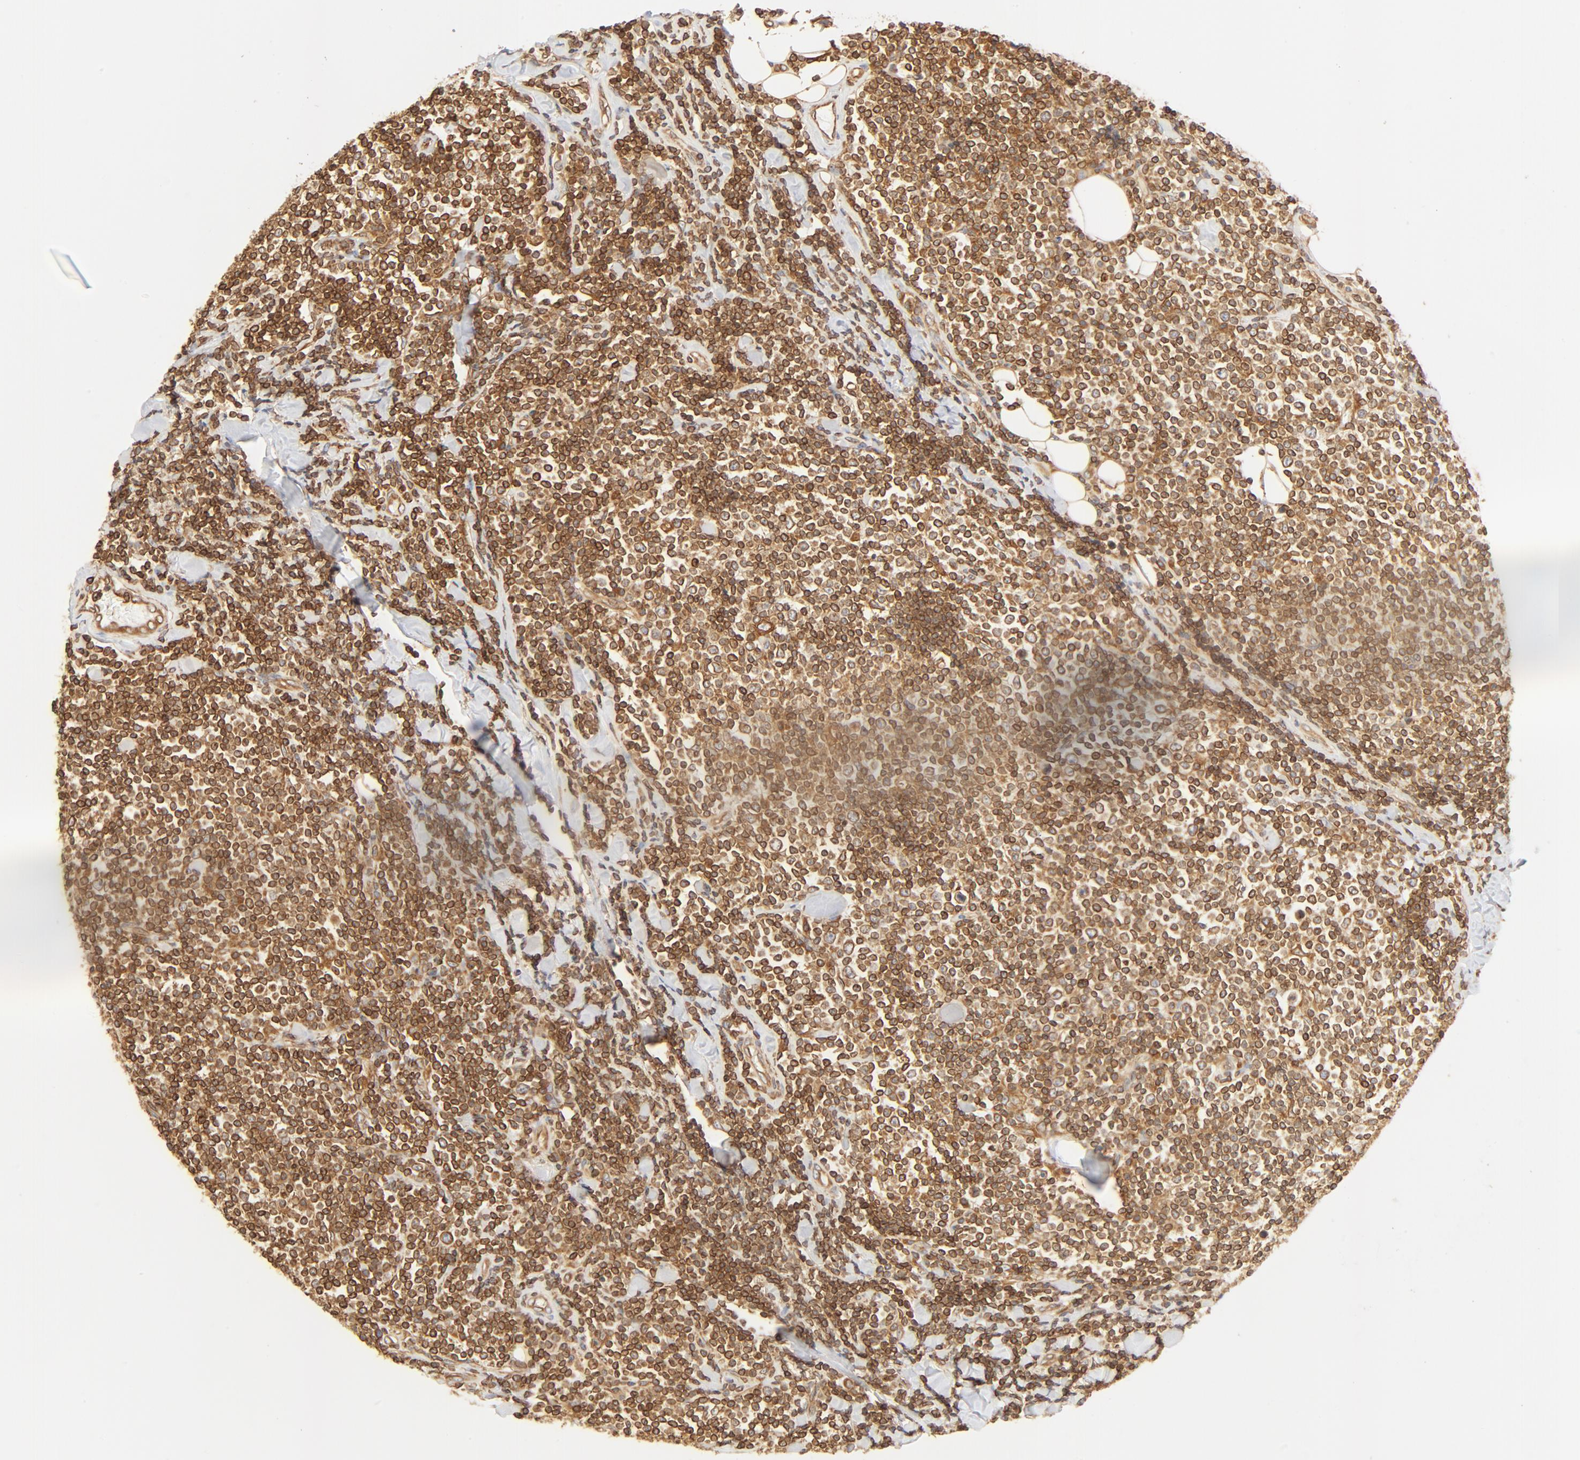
{"staining": {"intensity": "strong", "quantity": ">75%", "location": "cytoplasmic/membranous"}, "tissue": "lymphoma", "cell_type": "Tumor cells", "image_type": "cancer", "snomed": [{"axis": "morphology", "description": "Malignant lymphoma, non-Hodgkin's type, Low grade"}, {"axis": "topography", "description": "Soft tissue"}], "caption": "The histopathology image shows staining of malignant lymphoma, non-Hodgkin's type (low-grade), revealing strong cytoplasmic/membranous protein expression (brown color) within tumor cells.", "gene": "BCAP31", "patient": {"sex": "male", "age": 92}}